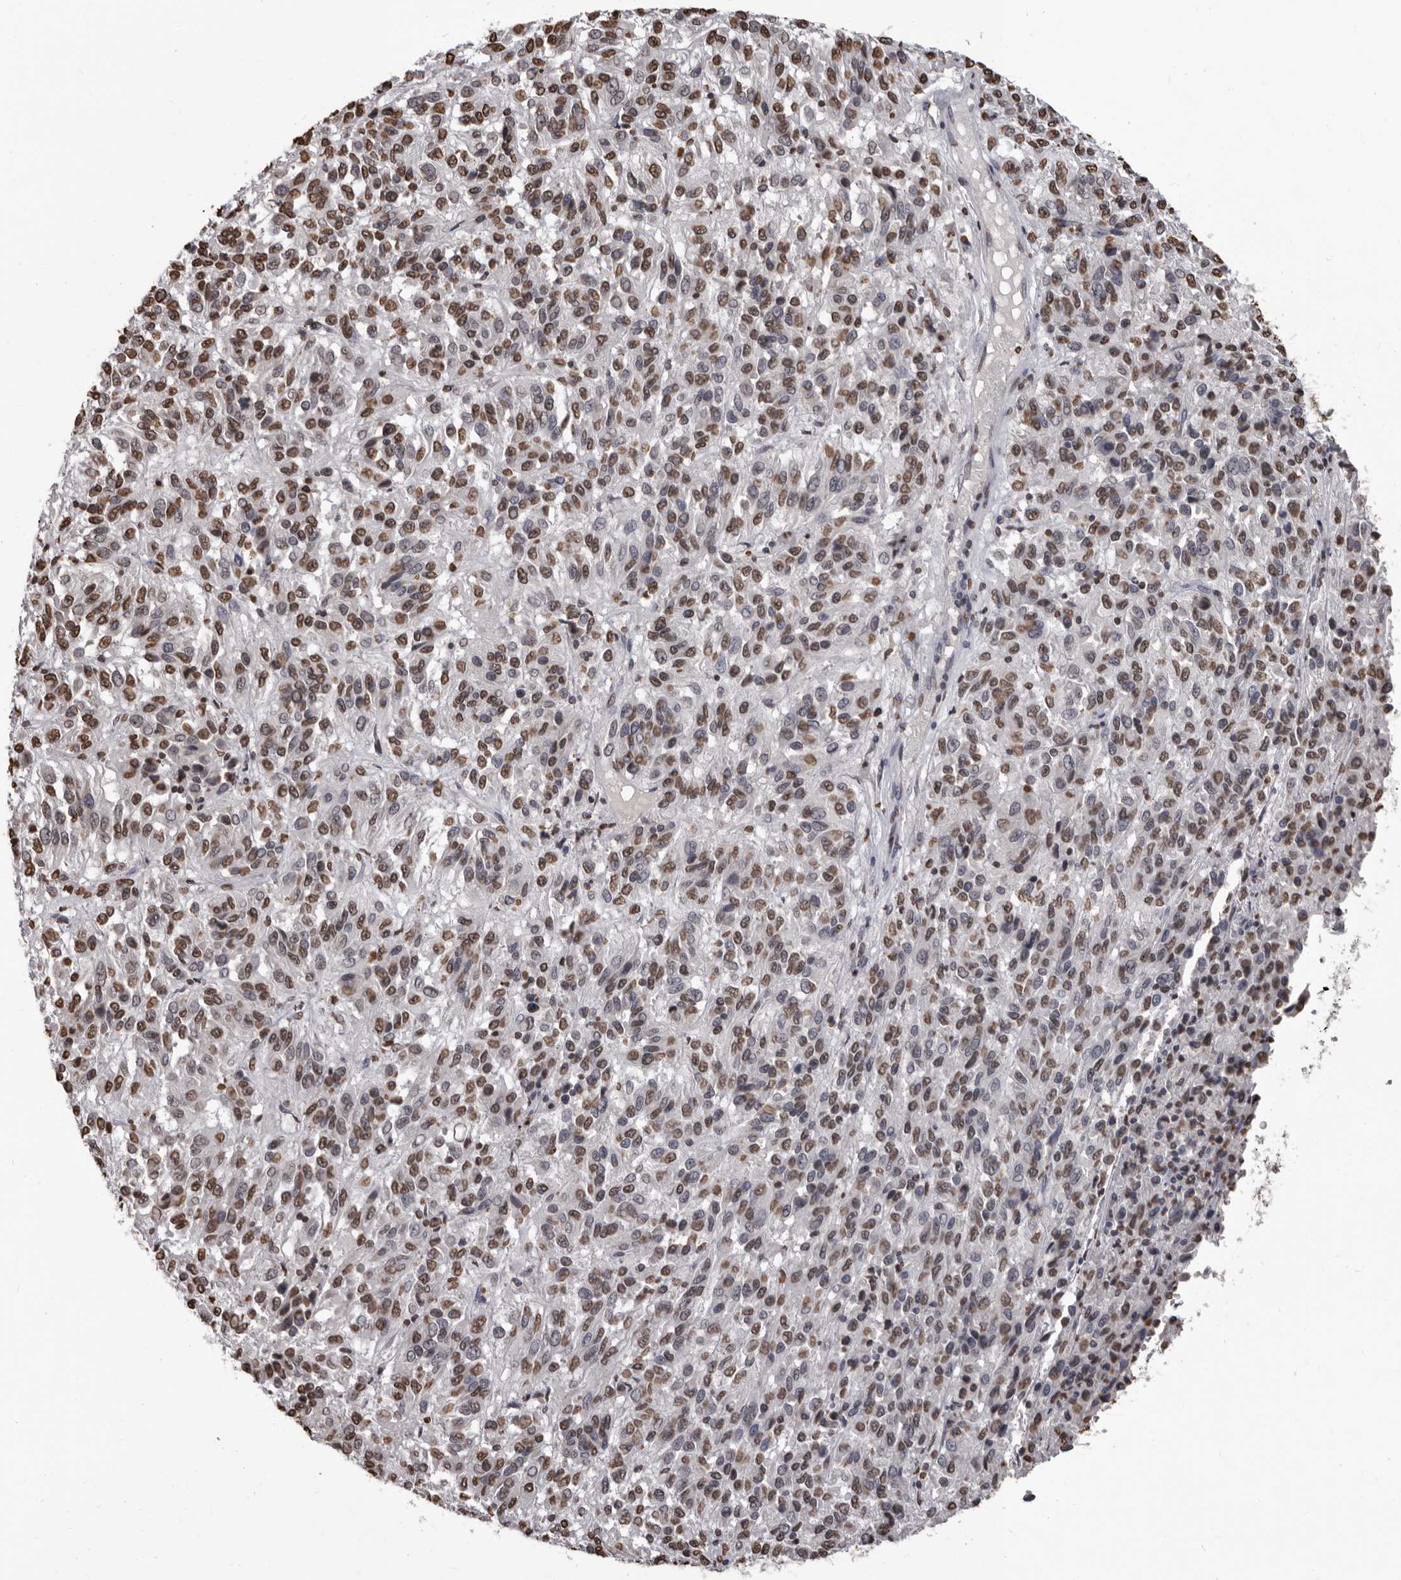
{"staining": {"intensity": "moderate", "quantity": ">75%", "location": "nuclear"}, "tissue": "melanoma", "cell_type": "Tumor cells", "image_type": "cancer", "snomed": [{"axis": "morphology", "description": "Malignant melanoma, Metastatic site"}, {"axis": "topography", "description": "Lung"}], "caption": "Human malignant melanoma (metastatic site) stained with a brown dye displays moderate nuclear positive positivity in approximately >75% of tumor cells.", "gene": "AHR", "patient": {"sex": "male", "age": 64}}